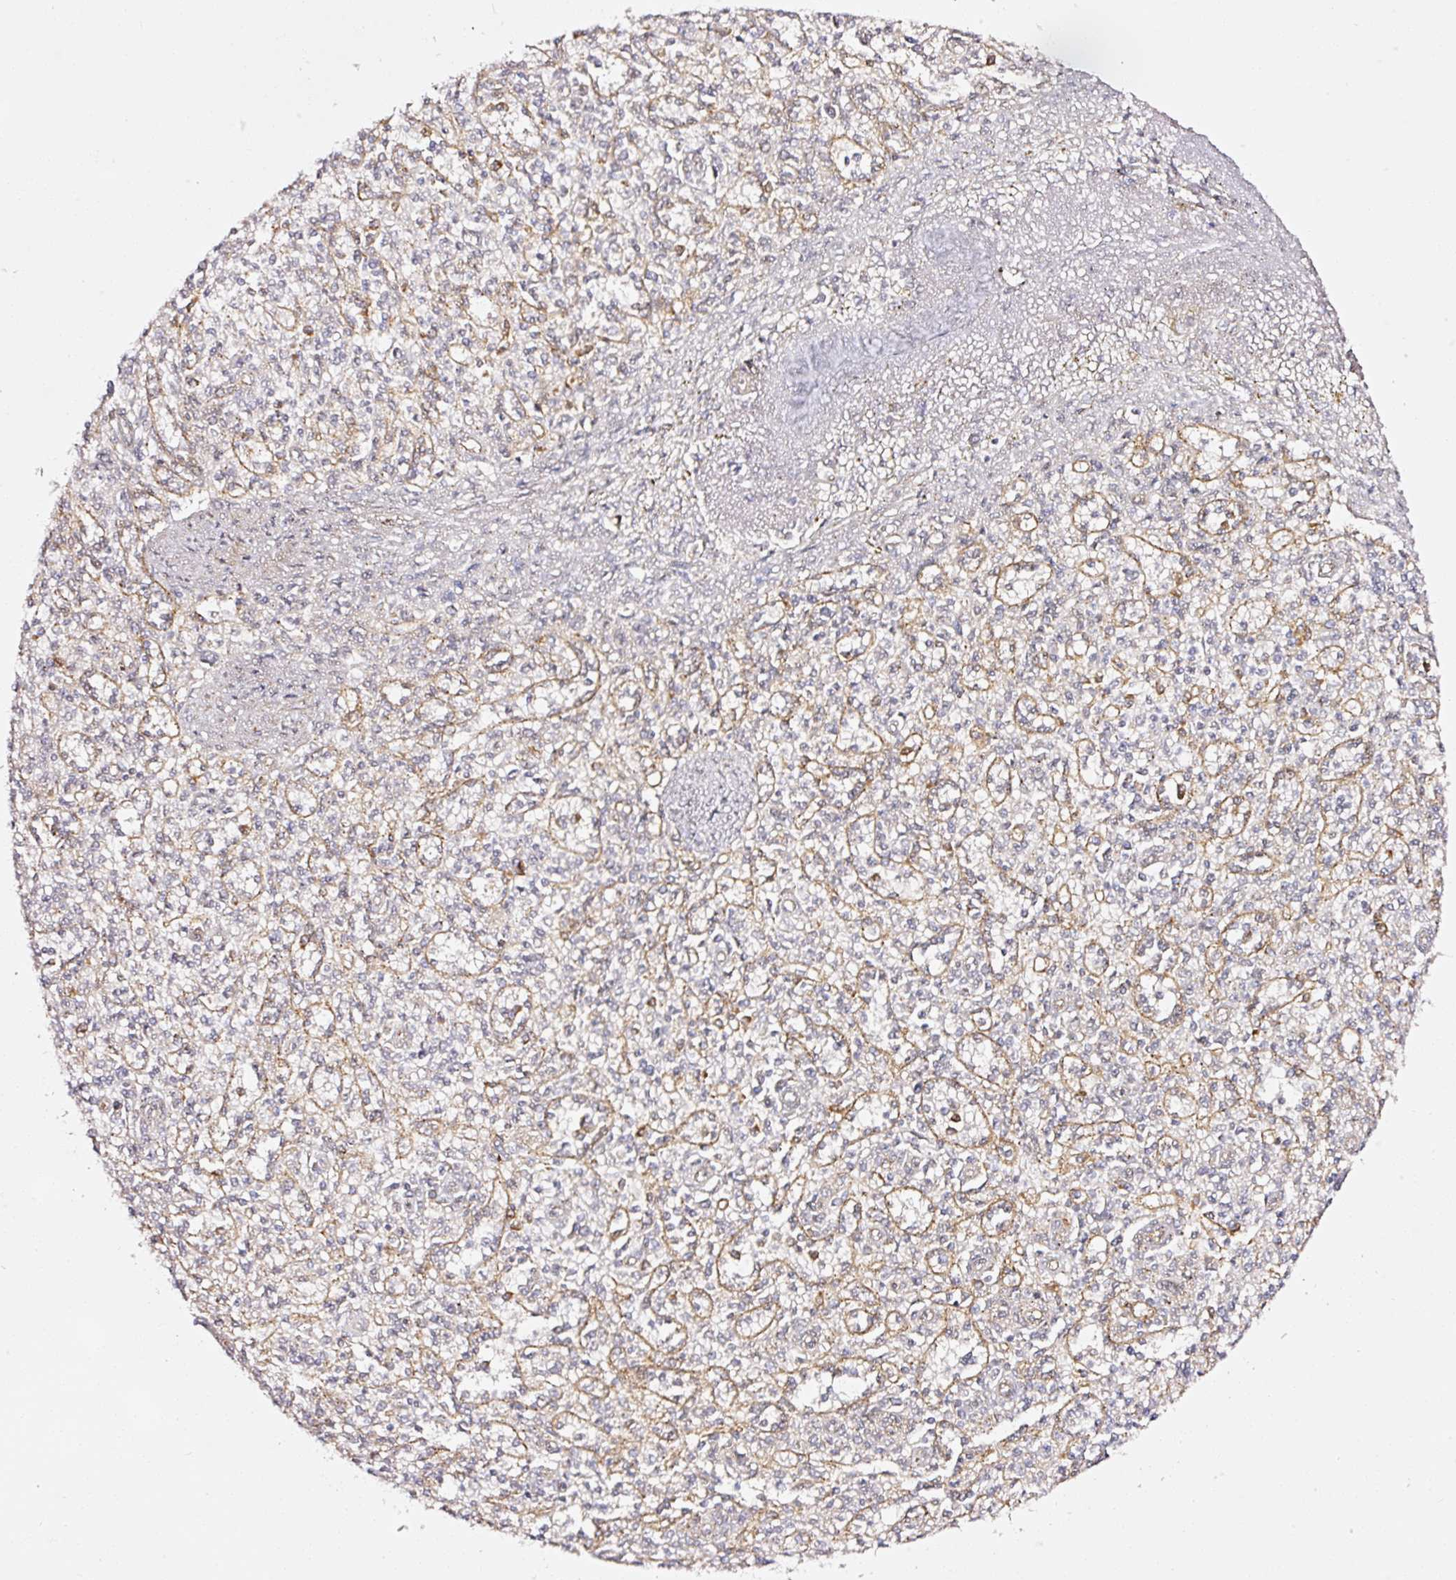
{"staining": {"intensity": "negative", "quantity": "none", "location": "none"}, "tissue": "spleen", "cell_type": "Cells in red pulp", "image_type": "normal", "snomed": [{"axis": "morphology", "description": "Normal tissue, NOS"}, {"axis": "topography", "description": "Spleen"}], "caption": "High power microscopy histopathology image of an immunohistochemistry micrograph of benign spleen, revealing no significant positivity in cells in red pulp.", "gene": "ANKRD20A1", "patient": {"sex": "female", "age": 70}}